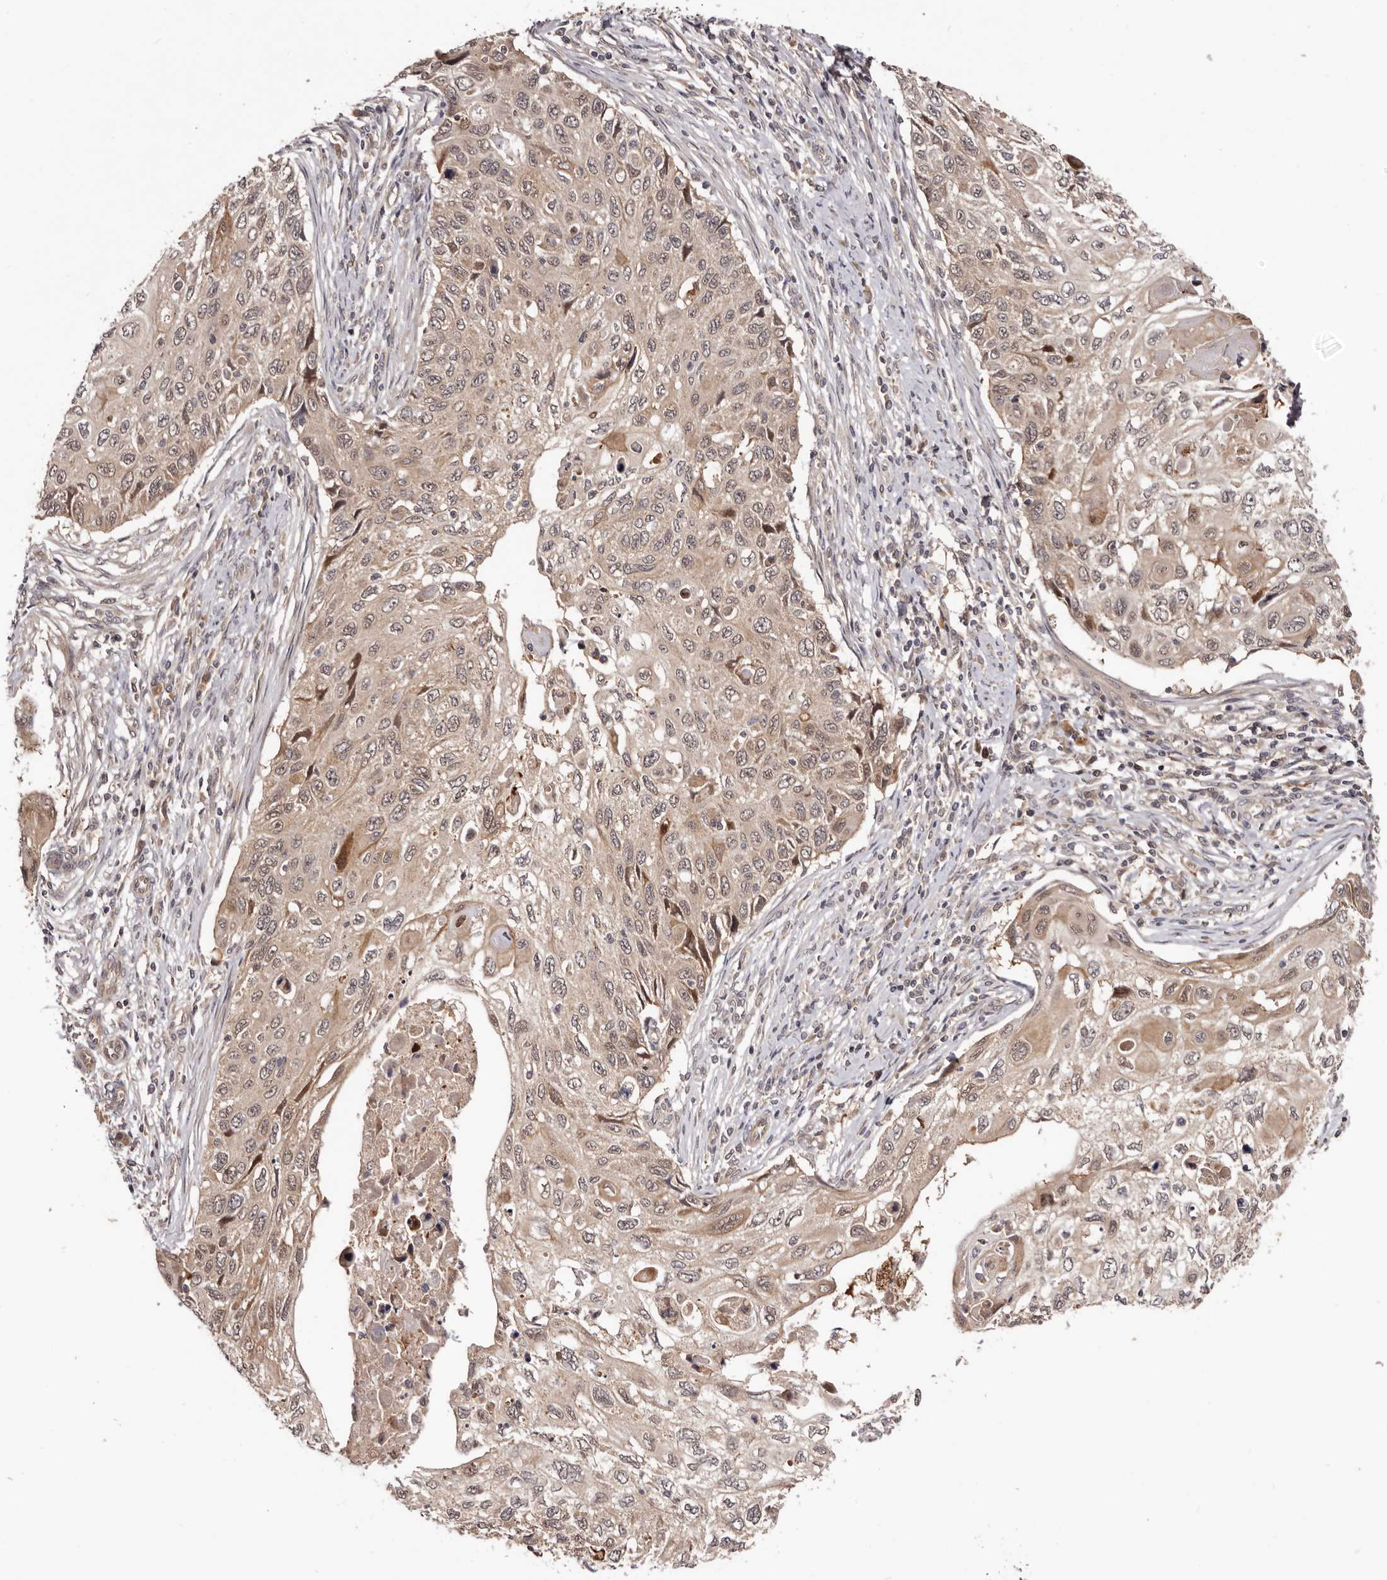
{"staining": {"intensity": "weak", "quantity": ">75%", "location": "cytoplasmic/membranous"}, "tissue": "cervical cancer", "cell_type": "Tumor cells", "image_type": "cancer", "snomed": [{"axis": "morphology", "description": "Squamous cell carcinoma, NOS"}, {"axis": "topography", "description": "Cervix"}], "caption": "Human cervical cancer stained with a brown dye reveals weak cytoplasmic/membranous positive expression in approximately >75% of tumor cells.", "gene": "MDP1", "patient": {"sex": "female", "age": 70}}